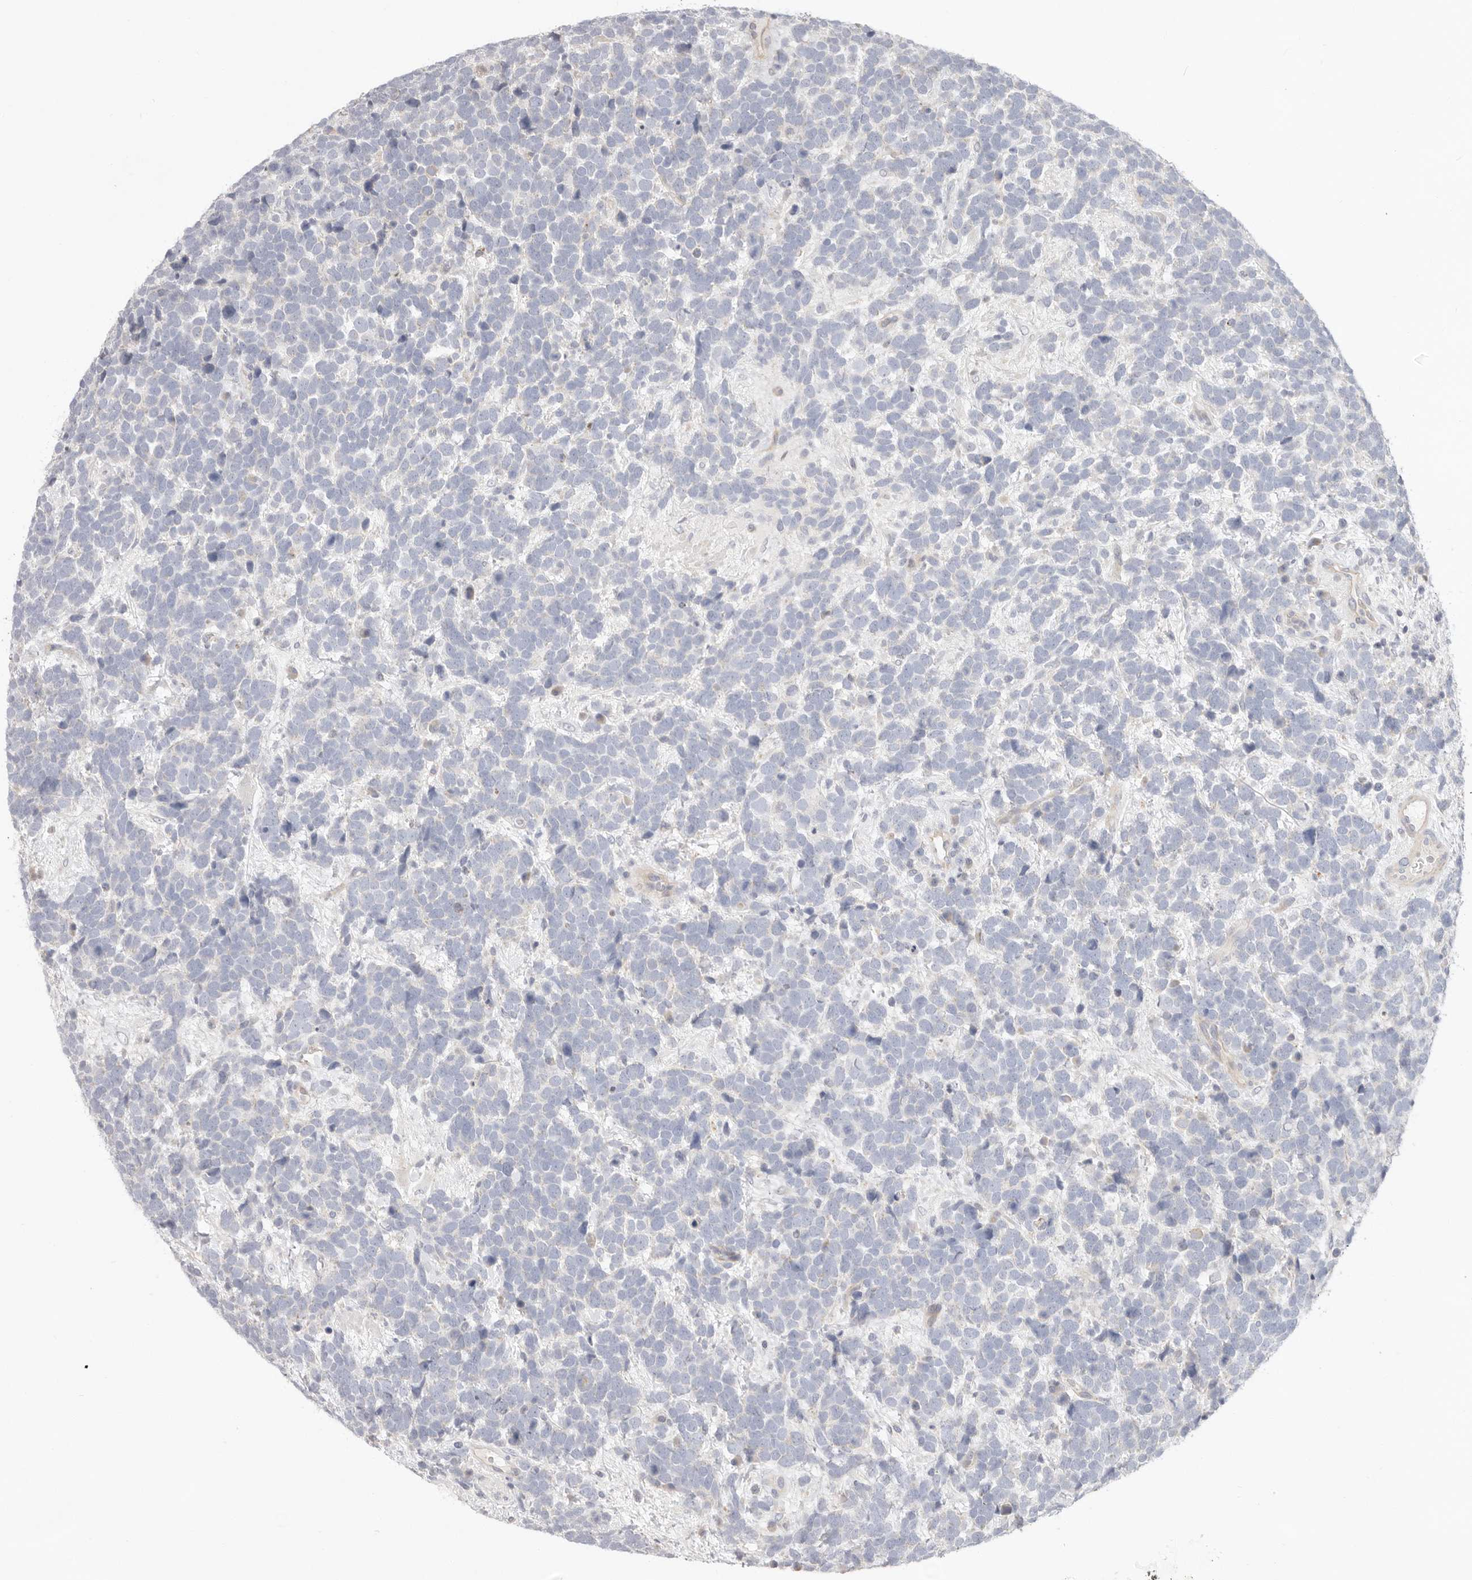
{"staining": {"intensity": "negative", "quantity": "none", "location": "none"}, "tissue": "urothelial cancer", "cell_type": "Tumor cells", "image_type": "cancer", "snomed": [{"axis": "morphology", "description": "Urothelial carcinoma, High grade"}, {"axis": "topography", "description": "Urinary bladder"}], "caption": "DAB (3,3'-diaminobenzidine) immunohistochemical staining of urothelial carcinoma (high-grade) shows no significant expression in tumor cells.", "gene": "USH1C", "patient": {"sex": "female", "age": 82}}